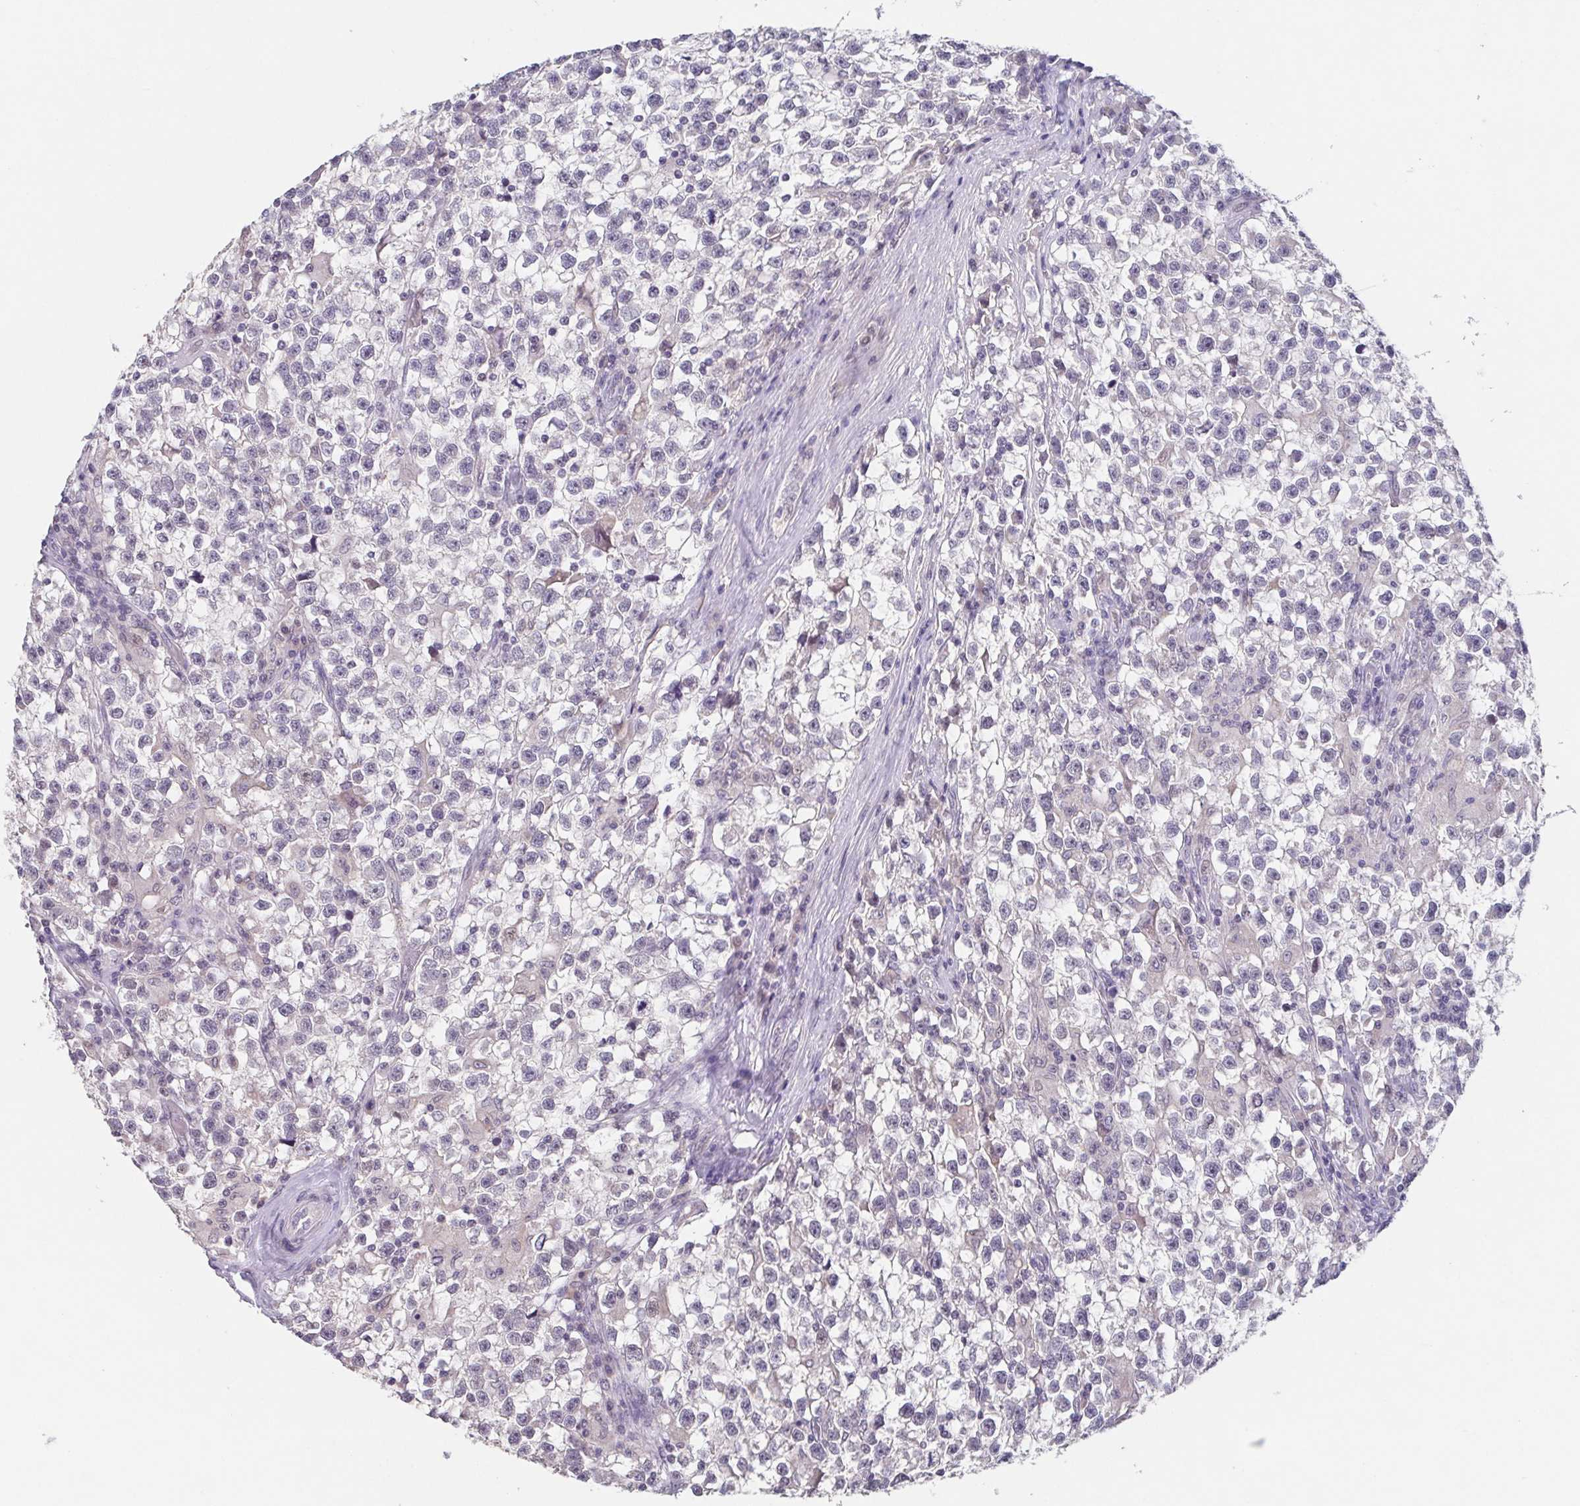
{"staining": {"intensity": "negative", "quantity": "none", "location": "none"}, "tissue": "testis cancer", "cell_type": "Tumor cells", "image_type": "cancer", "snomed": [{"axis": "morphology", "description": "Seminoma, NOS"}, {"axis": "topography", "description": "Testis"}], "caption": "This histopathology image is of testis seminoma stained with IHC to label a protein in brown with the nuclei are counter-stained blue. There is no positivity in tumor cells.", "gene": "GHRL", "patient": {"sex": "male", "age": 31}}